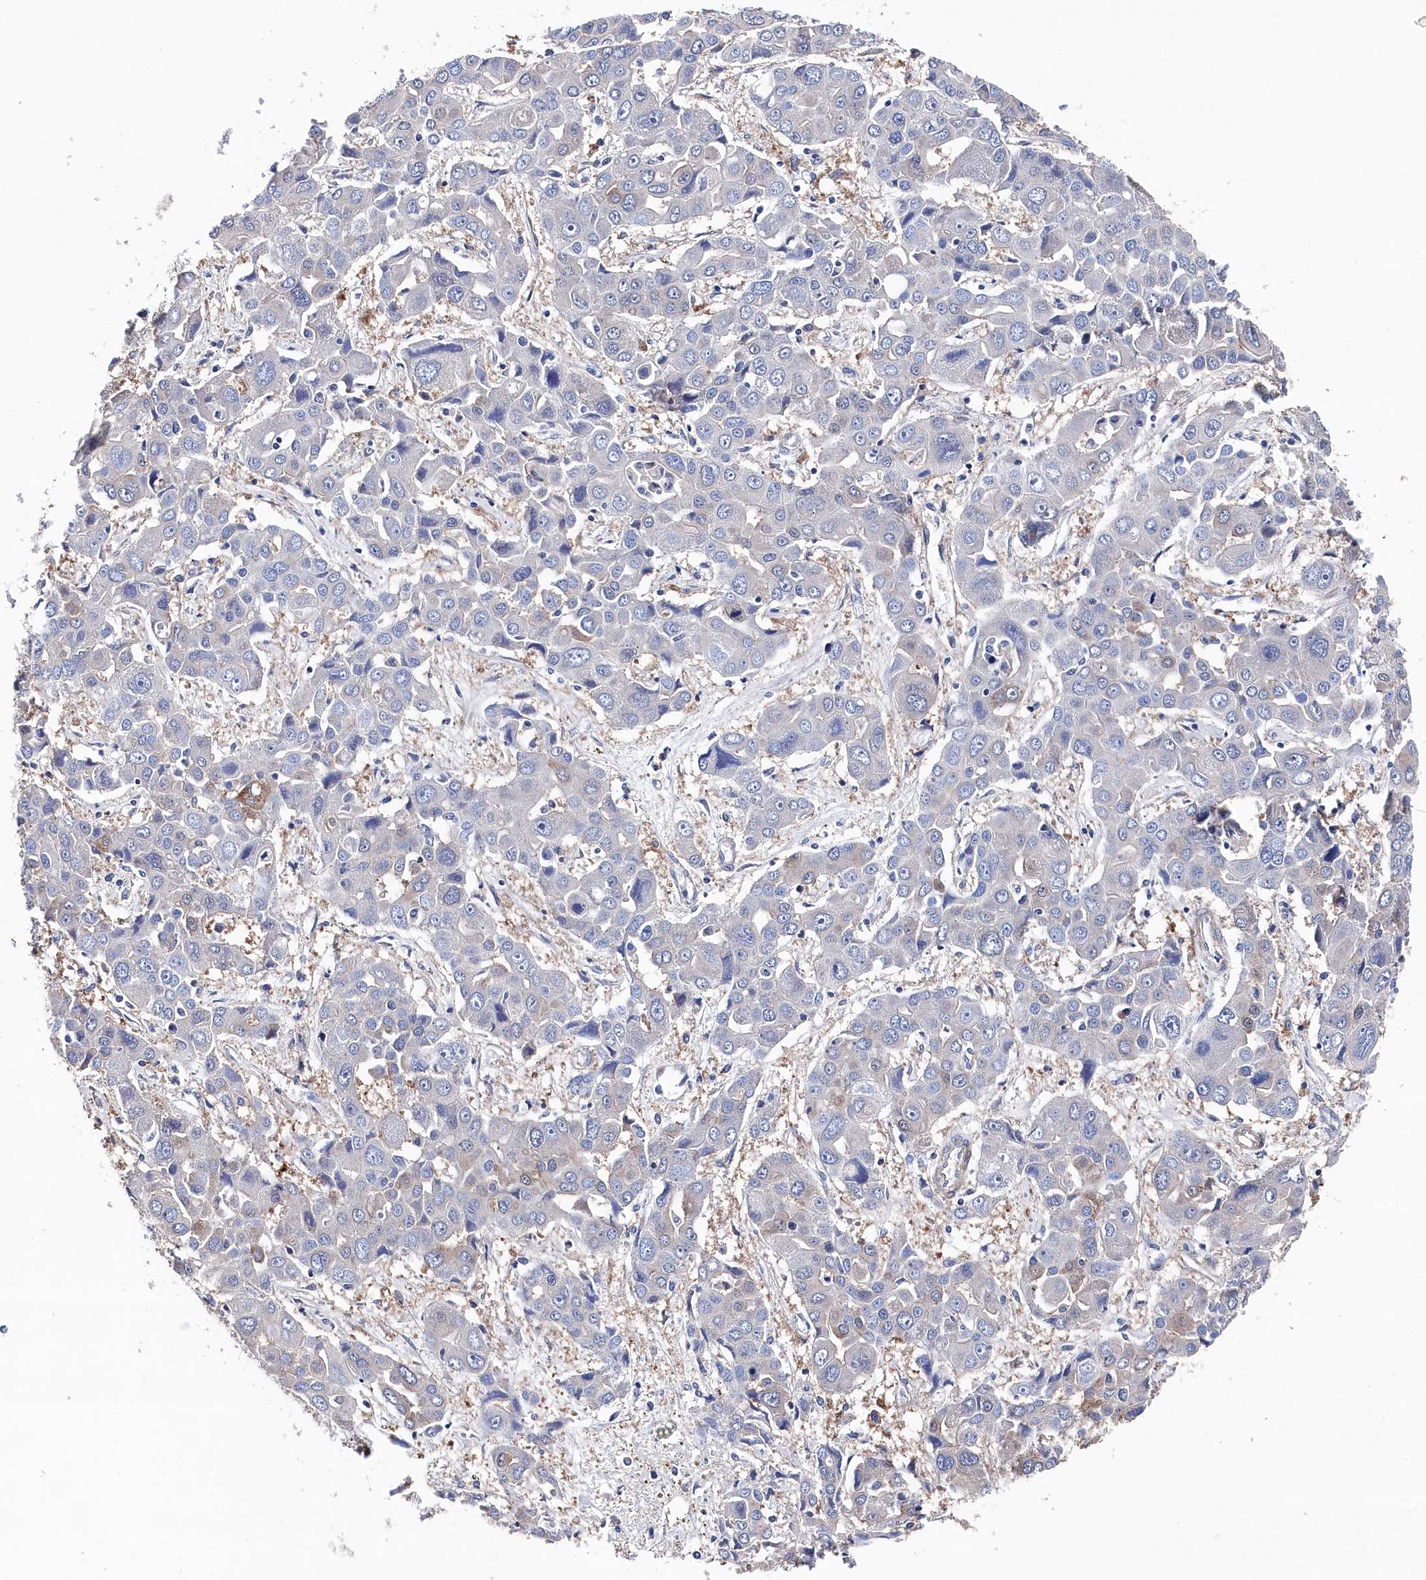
{"staining": {"intensity": "negative", "quantity": "none", "location": "none"}, "tissue": "liver cancer", "cell_type": "Tumor cells", "image_type": "cancer", "snomed": [{"axis": "morphology", "description": "Cholangiocarcinoma"}, {"axis": "topography", "description": "Liver"}], "caption": "Immunohistochemistry of human cholangiocarcinoma (liver) displays no staining in tumor cells.", "gene": "BHMT", "patient": {"sex": "male", "age": 67}}